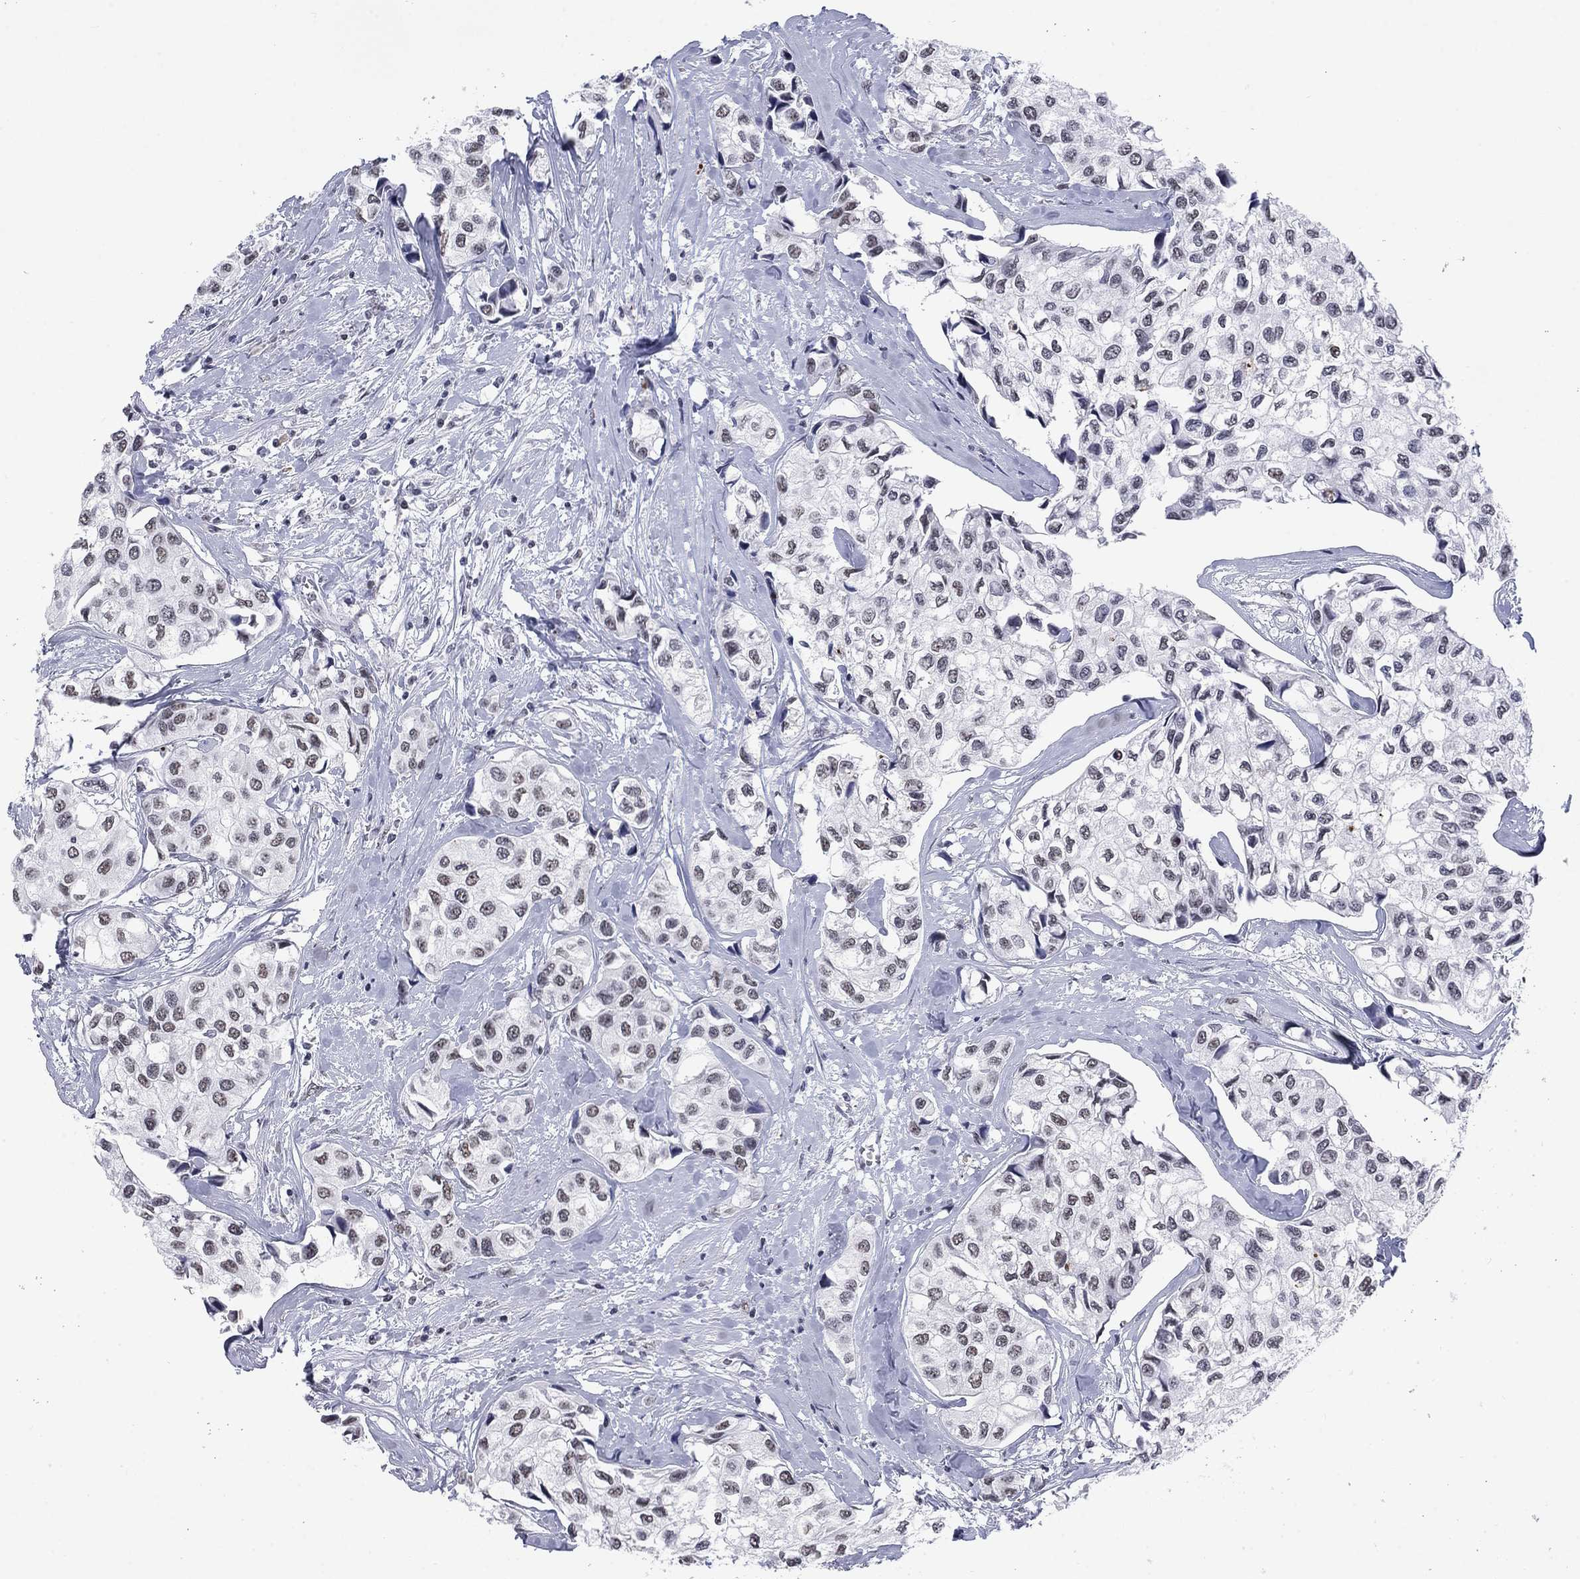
{"staining": {"intensity": "negative", "quantity": "none", "location": "none"}, "tissue": "urothelial cancer", "cell_type": "Tumor cells", "image_type": "cancer", "snomed": [{"axis": "morphology", "description": "Urothelial carcinoma, High grade"}, {"axis": "topography", "description": "Urinary bladder"}], "caption": "Immunohistochemical staining of human urothelial cancer demonstrates no significant expression in tumor cells.", "gene": "CSRNP3", "patient": {"sex": "male", "age": 73}}